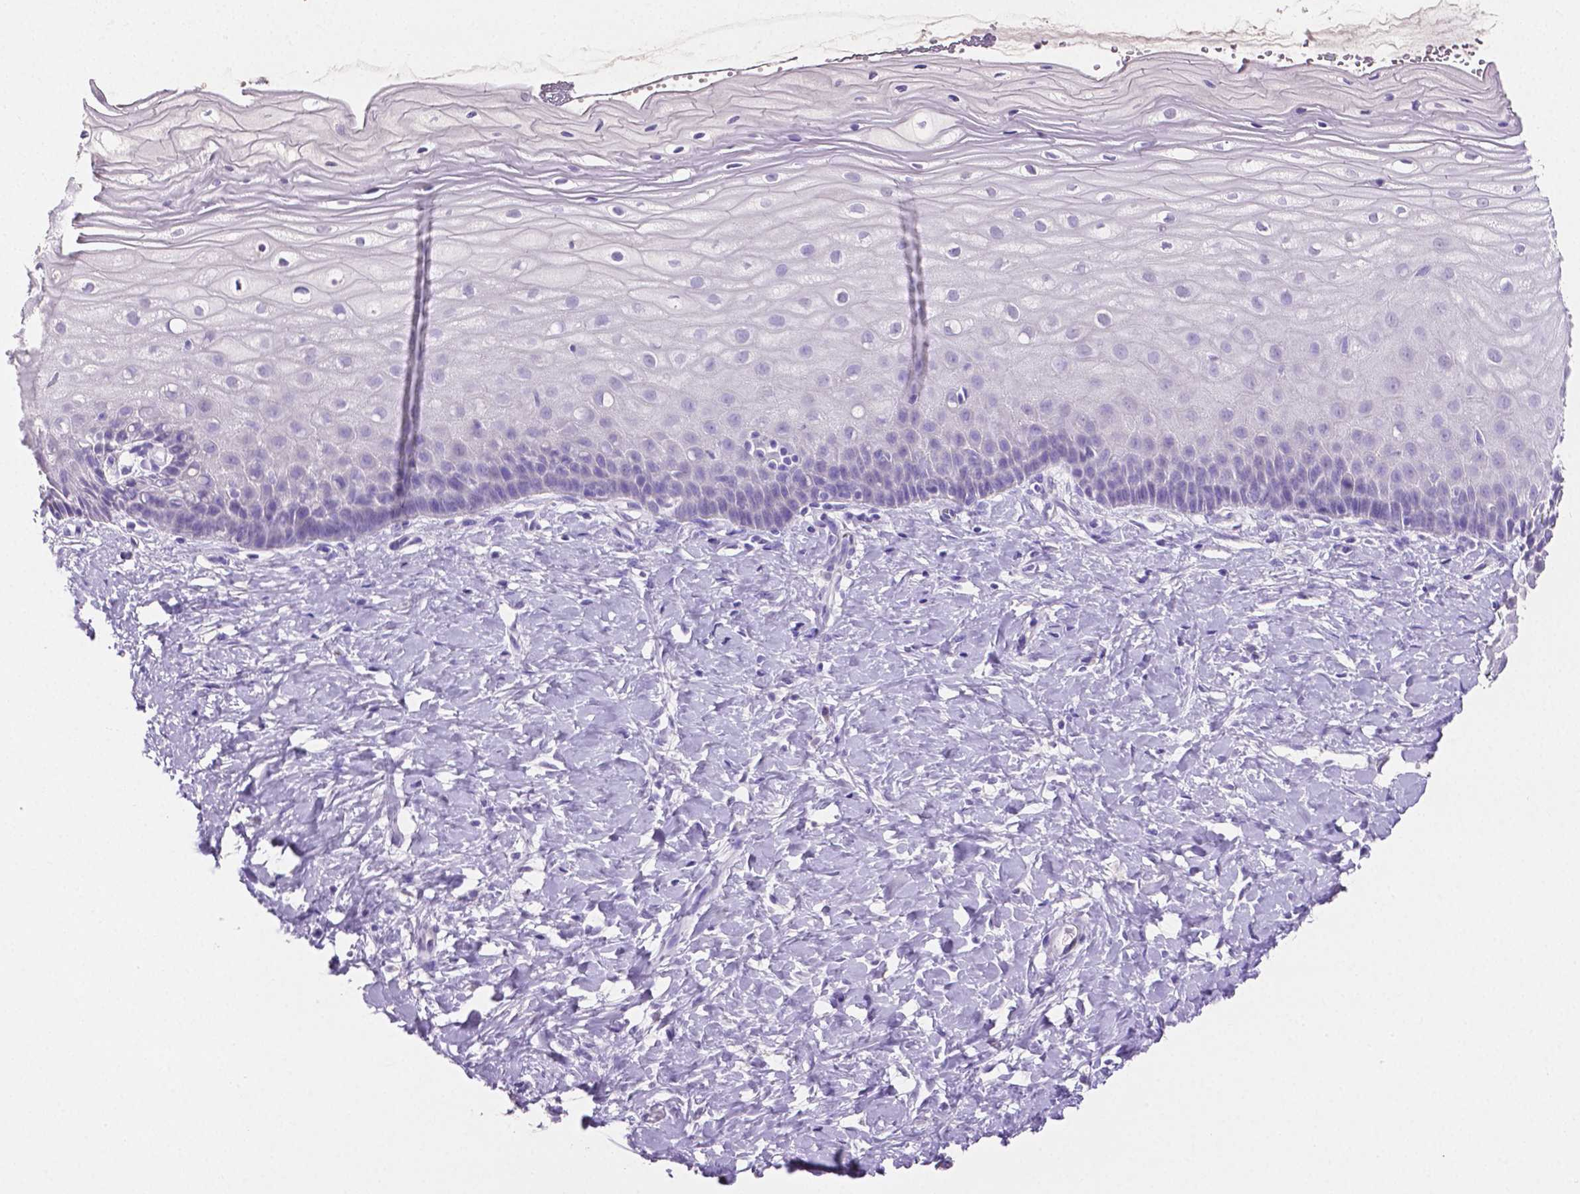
{"staining": {"intensity": "negative", "quantity": "none", "location": "none"}, "tissue": "cervix", "cell_type": "Glandular cells", "image_type": "normal", "snomed": [{"axis": "morphology", "description": "Normal tissue, NOS"}, {"axis": "topography", "description": "Cervix"}], "caption": "Immunohistochemistry micrograph of benign cervix: cervix stained with DAB shows no significant protein staining in glandular cells. (Stains: DAB (3,3'-diaminobenzidine) IHC with hematoxylin counter stain, Microscopy: brightfield microscopy at high magnification).", "gene": "SLC22A2", "patient": {"sex": "female", "age": 37}}